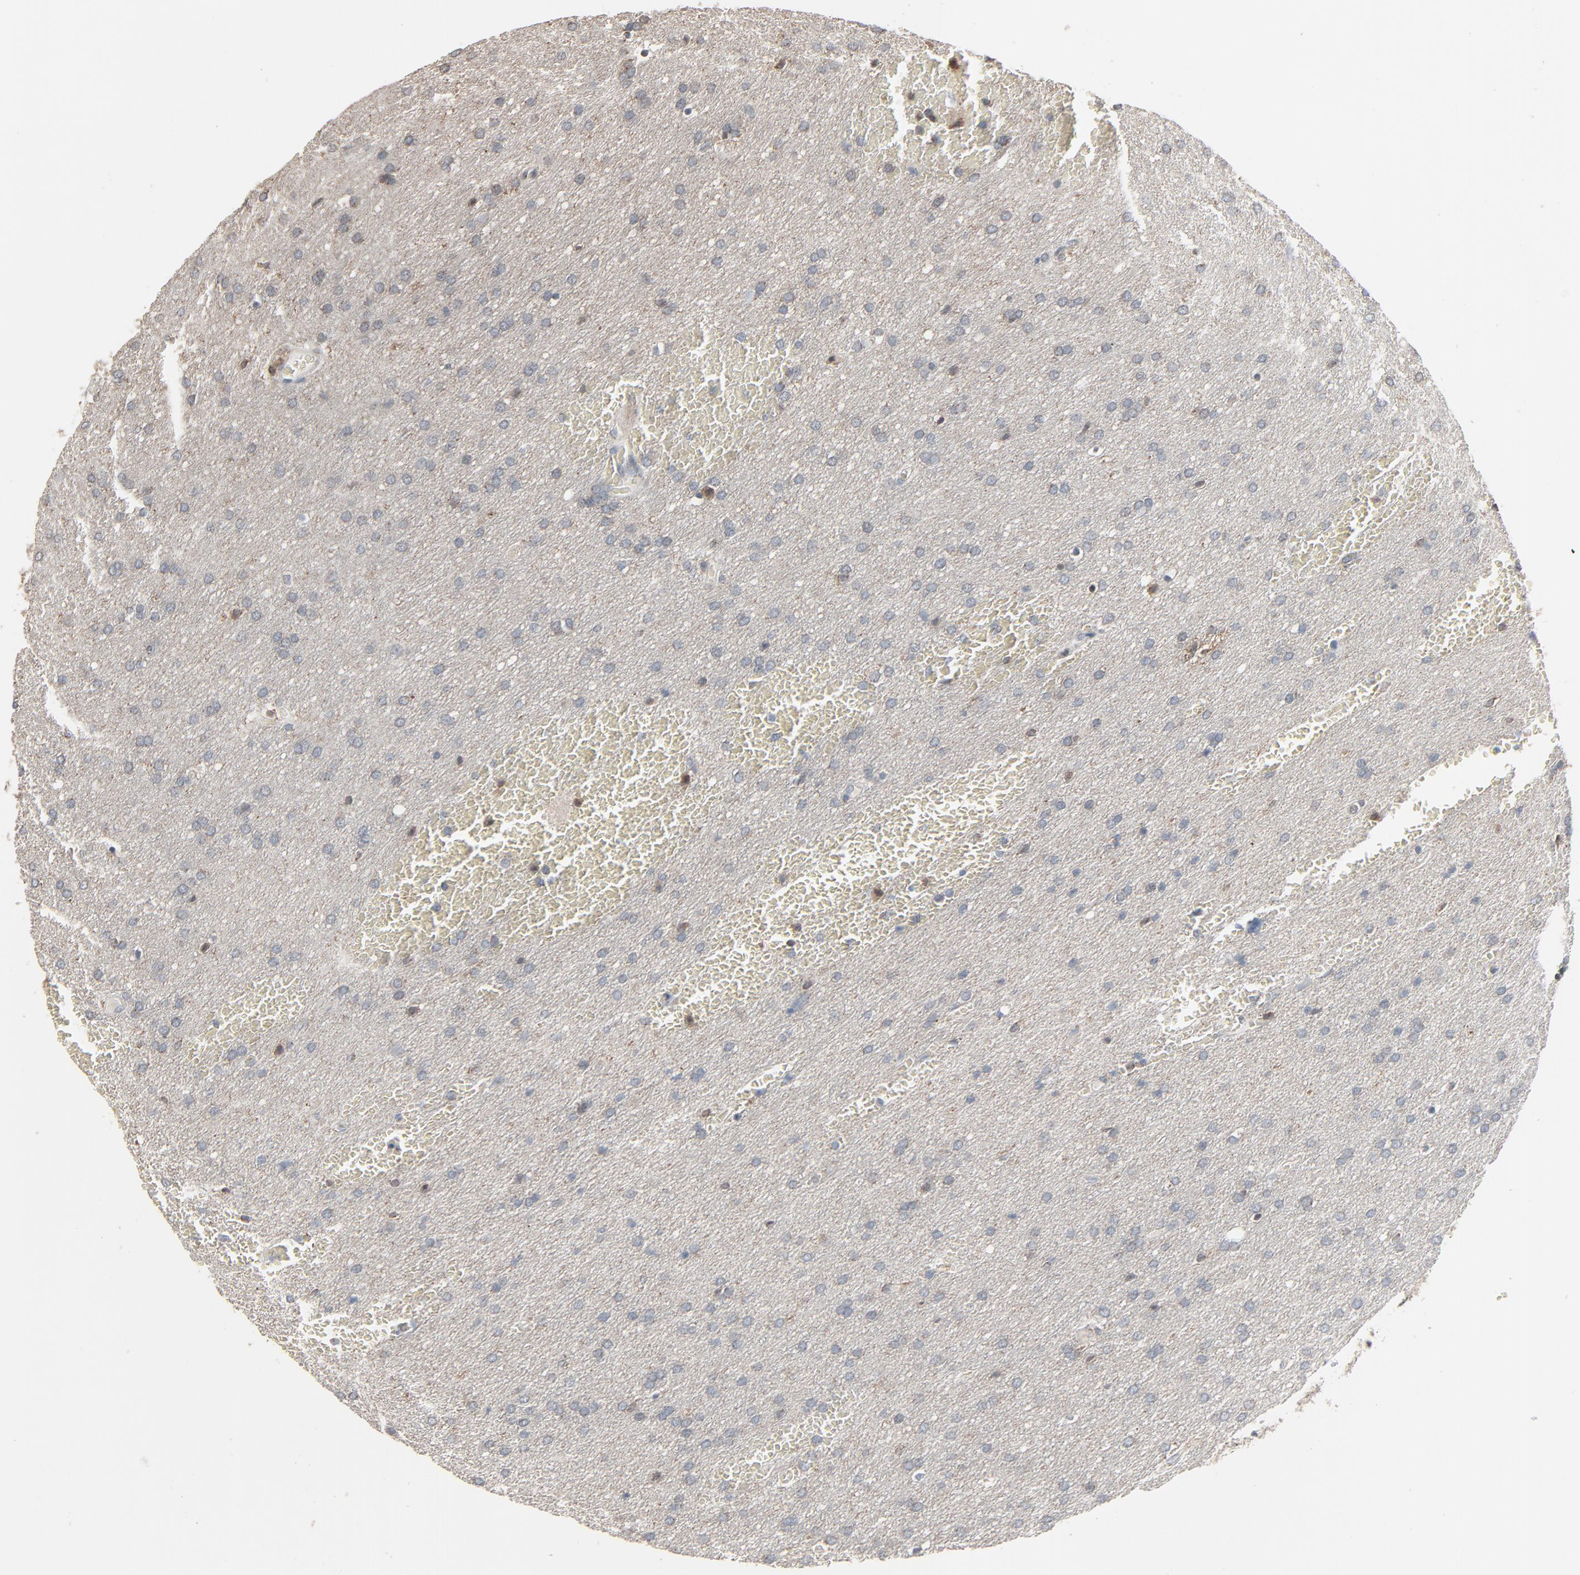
{"staining": {"intensity": "weak", "quantity": "<25%", "location": "cytoplasmic/membranous,nuclear"}, "tissue": "glioma", "cell_type": "Tumor cells", "image_type": "cancer", "snomed": [{"axis": "morphology", "description": "Glioma, malignant, Low grade"}, {"axis": "topography", "description": "Brain"}], "caption": "The image displays no significant positivity in tumor cells of glioma.", "gene": "DOCK8", "patient": {"sex": "female", "age": 32}}